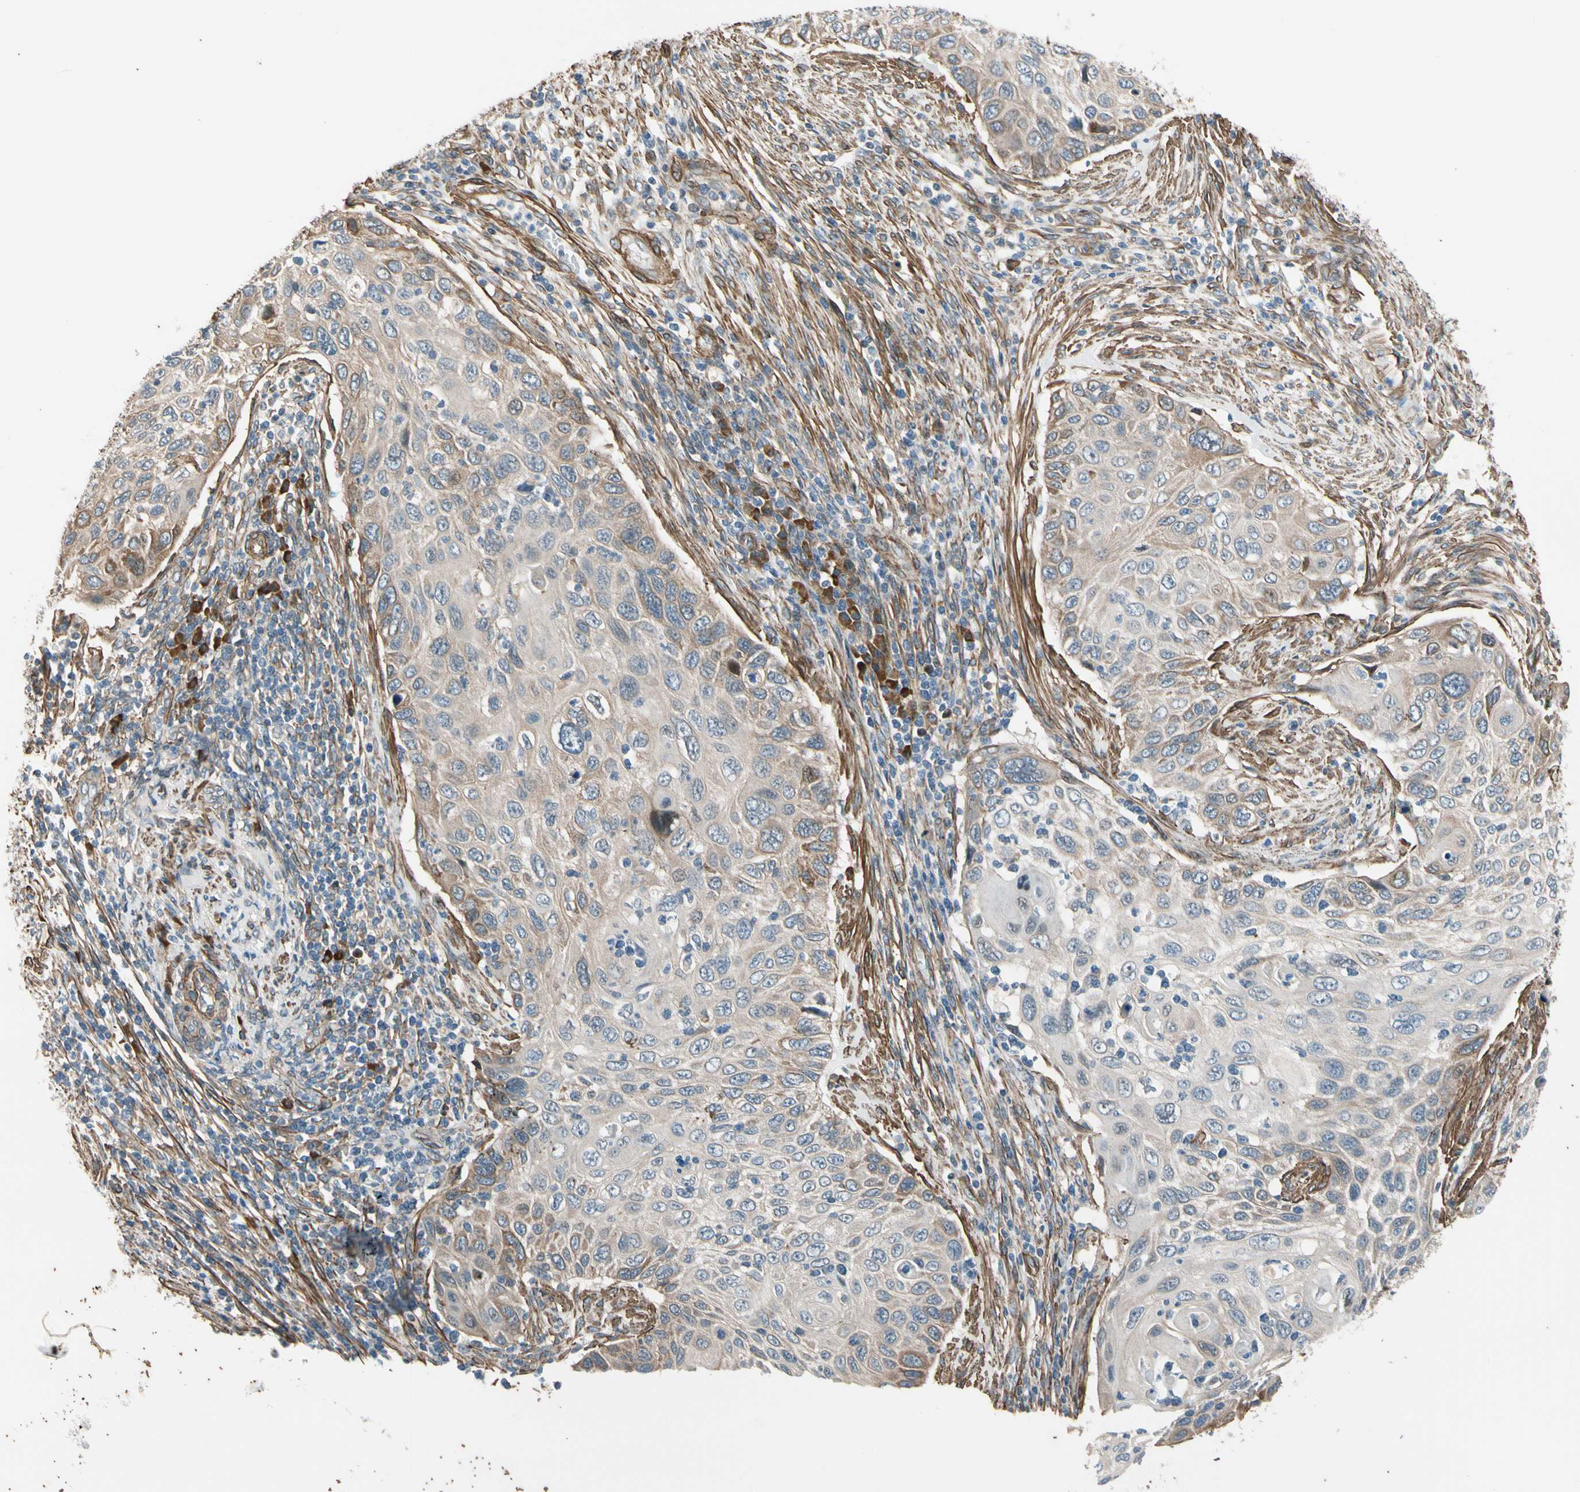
{"staining": {"intensity": "weak", "quantity": "25%-75%", "location": "cytoplasmic/membranous"}, "tissue": "cervical cancer", "cell_type": "Tumor cells", "image_type": "cancer", "snomed": [{"axis": "morphology", "description": "Squamous cell carcinoma, NOS"}, {"axis": "topography", "description": "Cervix"}], "caption": "Immunohistochemistry (IHC) of human cervical cancer (squamous cell carcinoma) reveals low levels of weak cytoplasmic/membranous staining in approximately 25%-75% of tumor cells.", "gene": "LIMK2", "patient": {"sex": "female", "age": 70}}